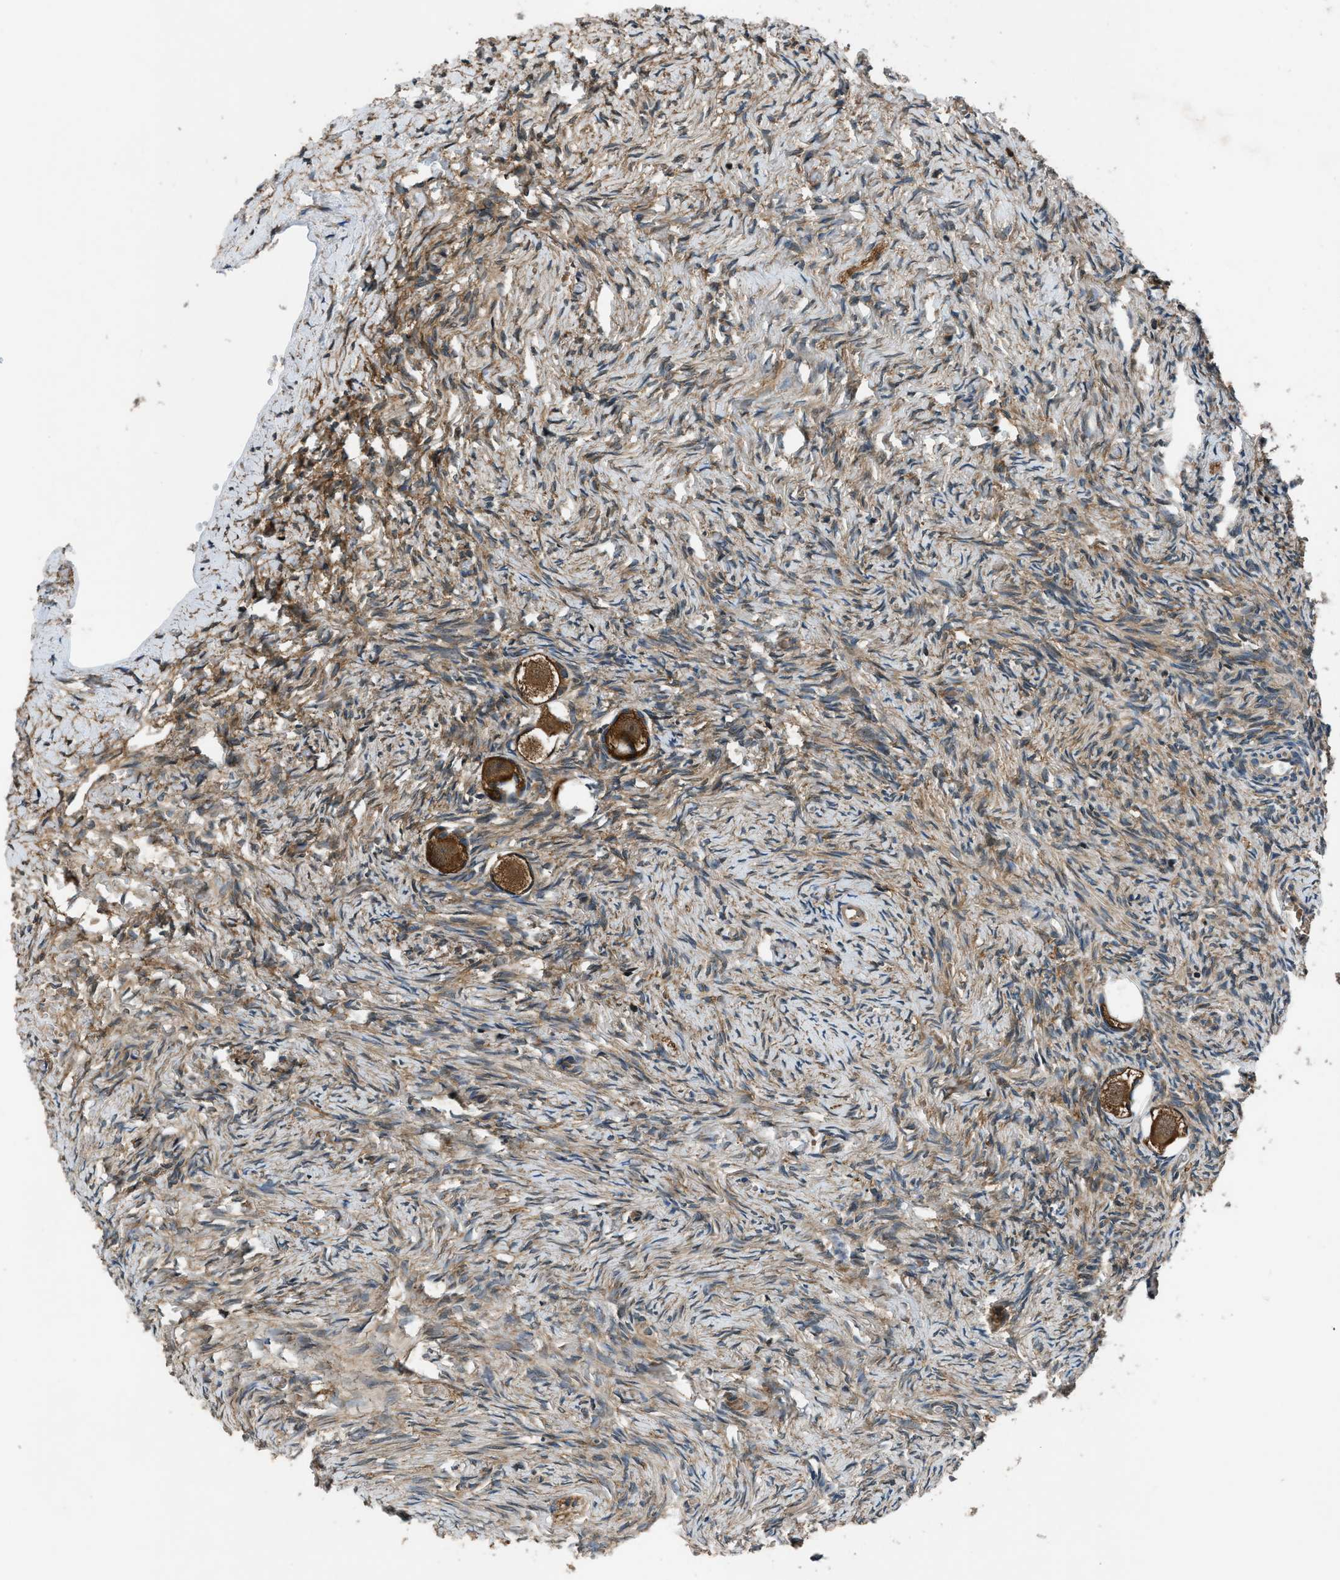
{"staining": {"intensity": "strong", "quantity": ">75%", "location": "cytoplasmic/membranous"}, "tissue": "ovary", "cell_type": "Follicle cells", "image_type": "normal", "snomed": [{"axis": "morphology", "description": "Normal tissue, NOS"}, {"axis": "topography", "description": "Ovary"}], "caption": "High-magnification brightfield microscopy of unremarkable ovary stained with DAB (brown) and counterstained with hematoxylin (blue). follicle cells exhibit strong cytoplasmic/membranous positivity is appreciated in approximately>75% of cells.", "gene": "ARHGEF11", "patient": {"sex": "female", "age": 27}}